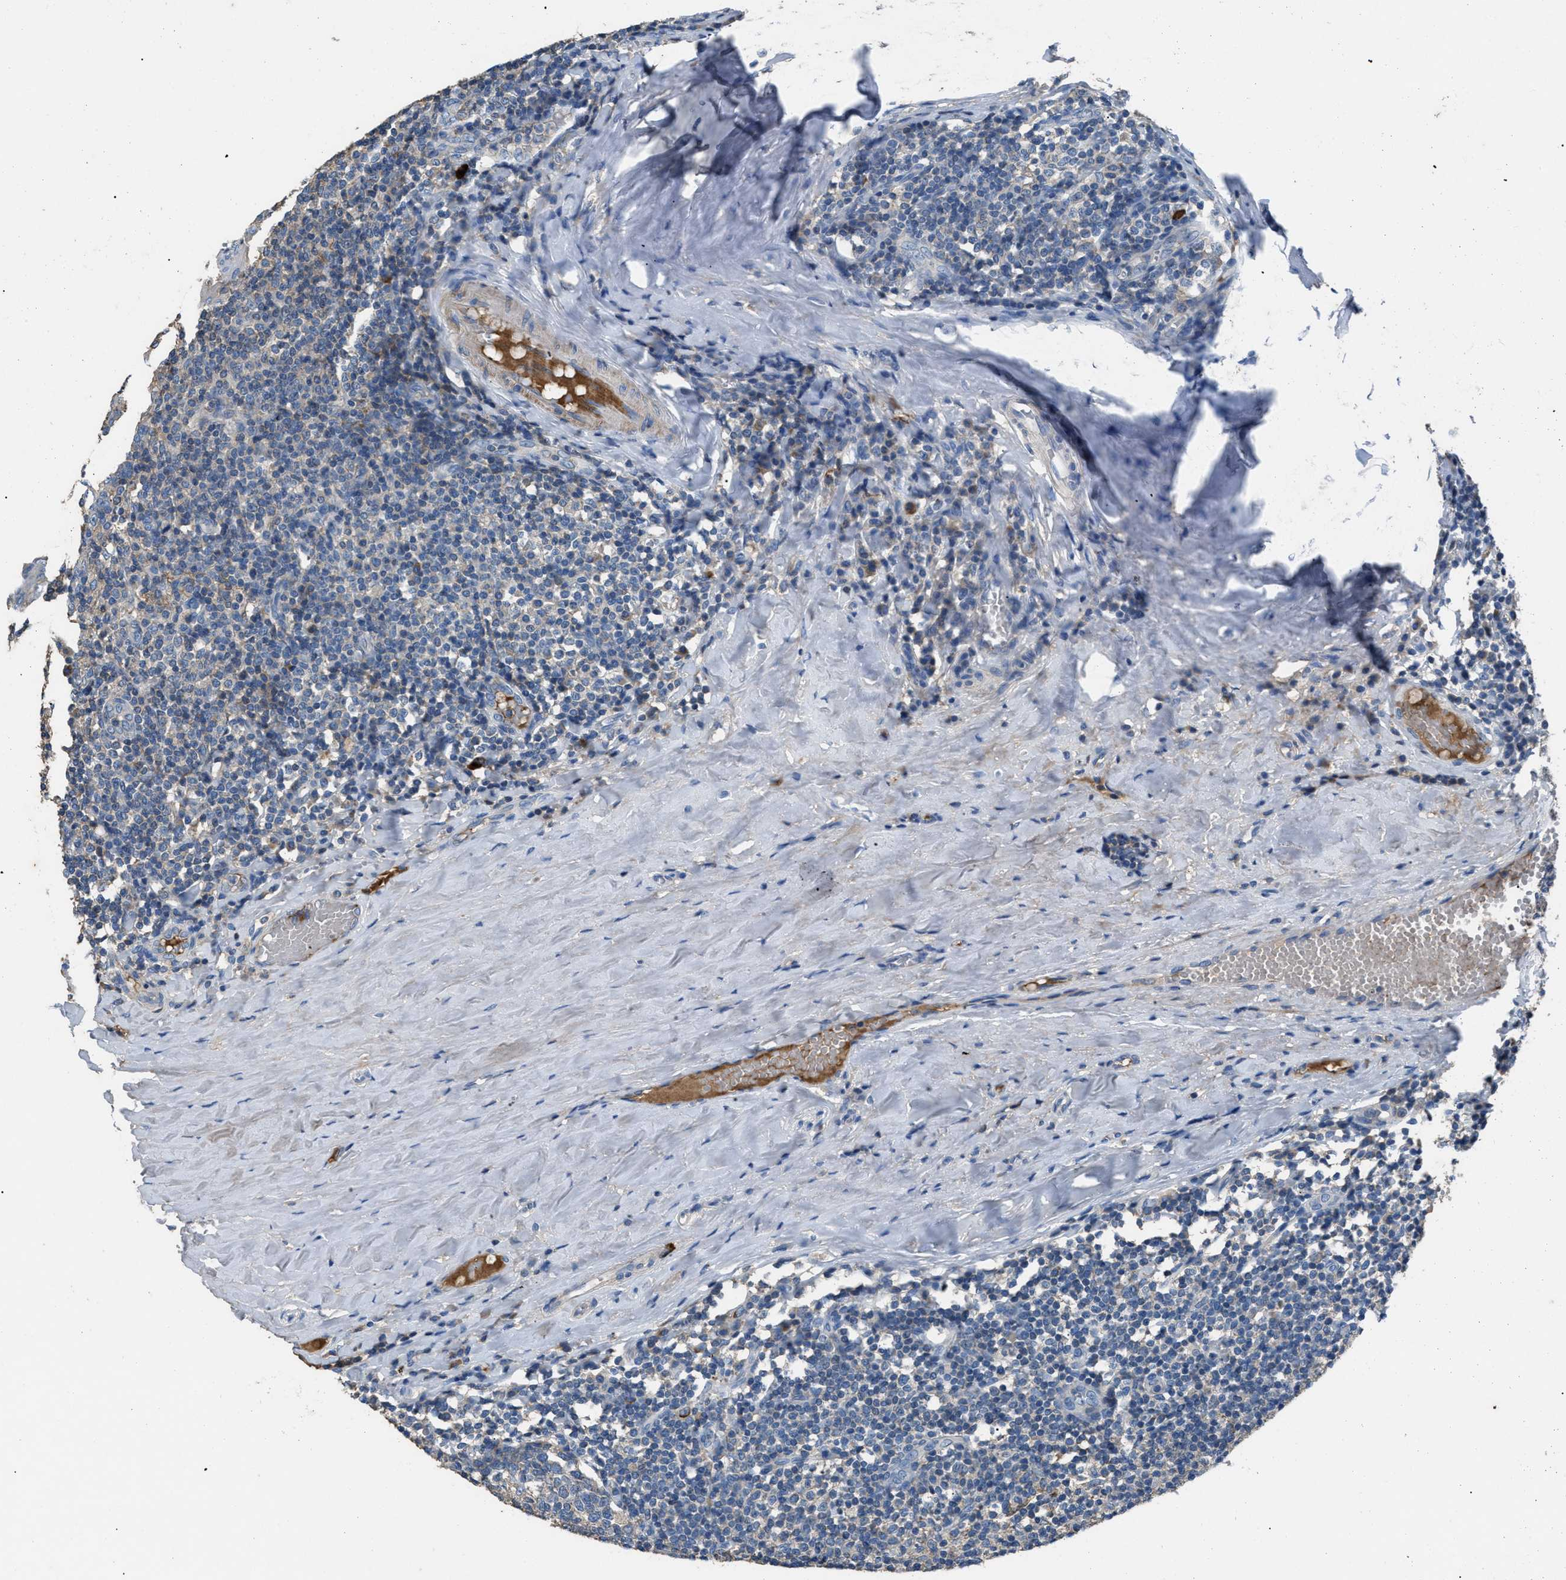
{"staining": {"intensity": "negative", "quantity": "none", "location": "none"}, "tissue": "tonsil", "cell_type": "Germinal center cells", "image_type": "normal", "snomed": [{"axis": "morphology", "description": "Normal tissue, NOS"}, {"axis": "topography", "description": "Tonsil"}], "caption": "The photomicrograph reveals no staining of germinal center cells in benign tonsil.", "gene": "SGCZ", "patient": {"sex": "female", "age": 19}}